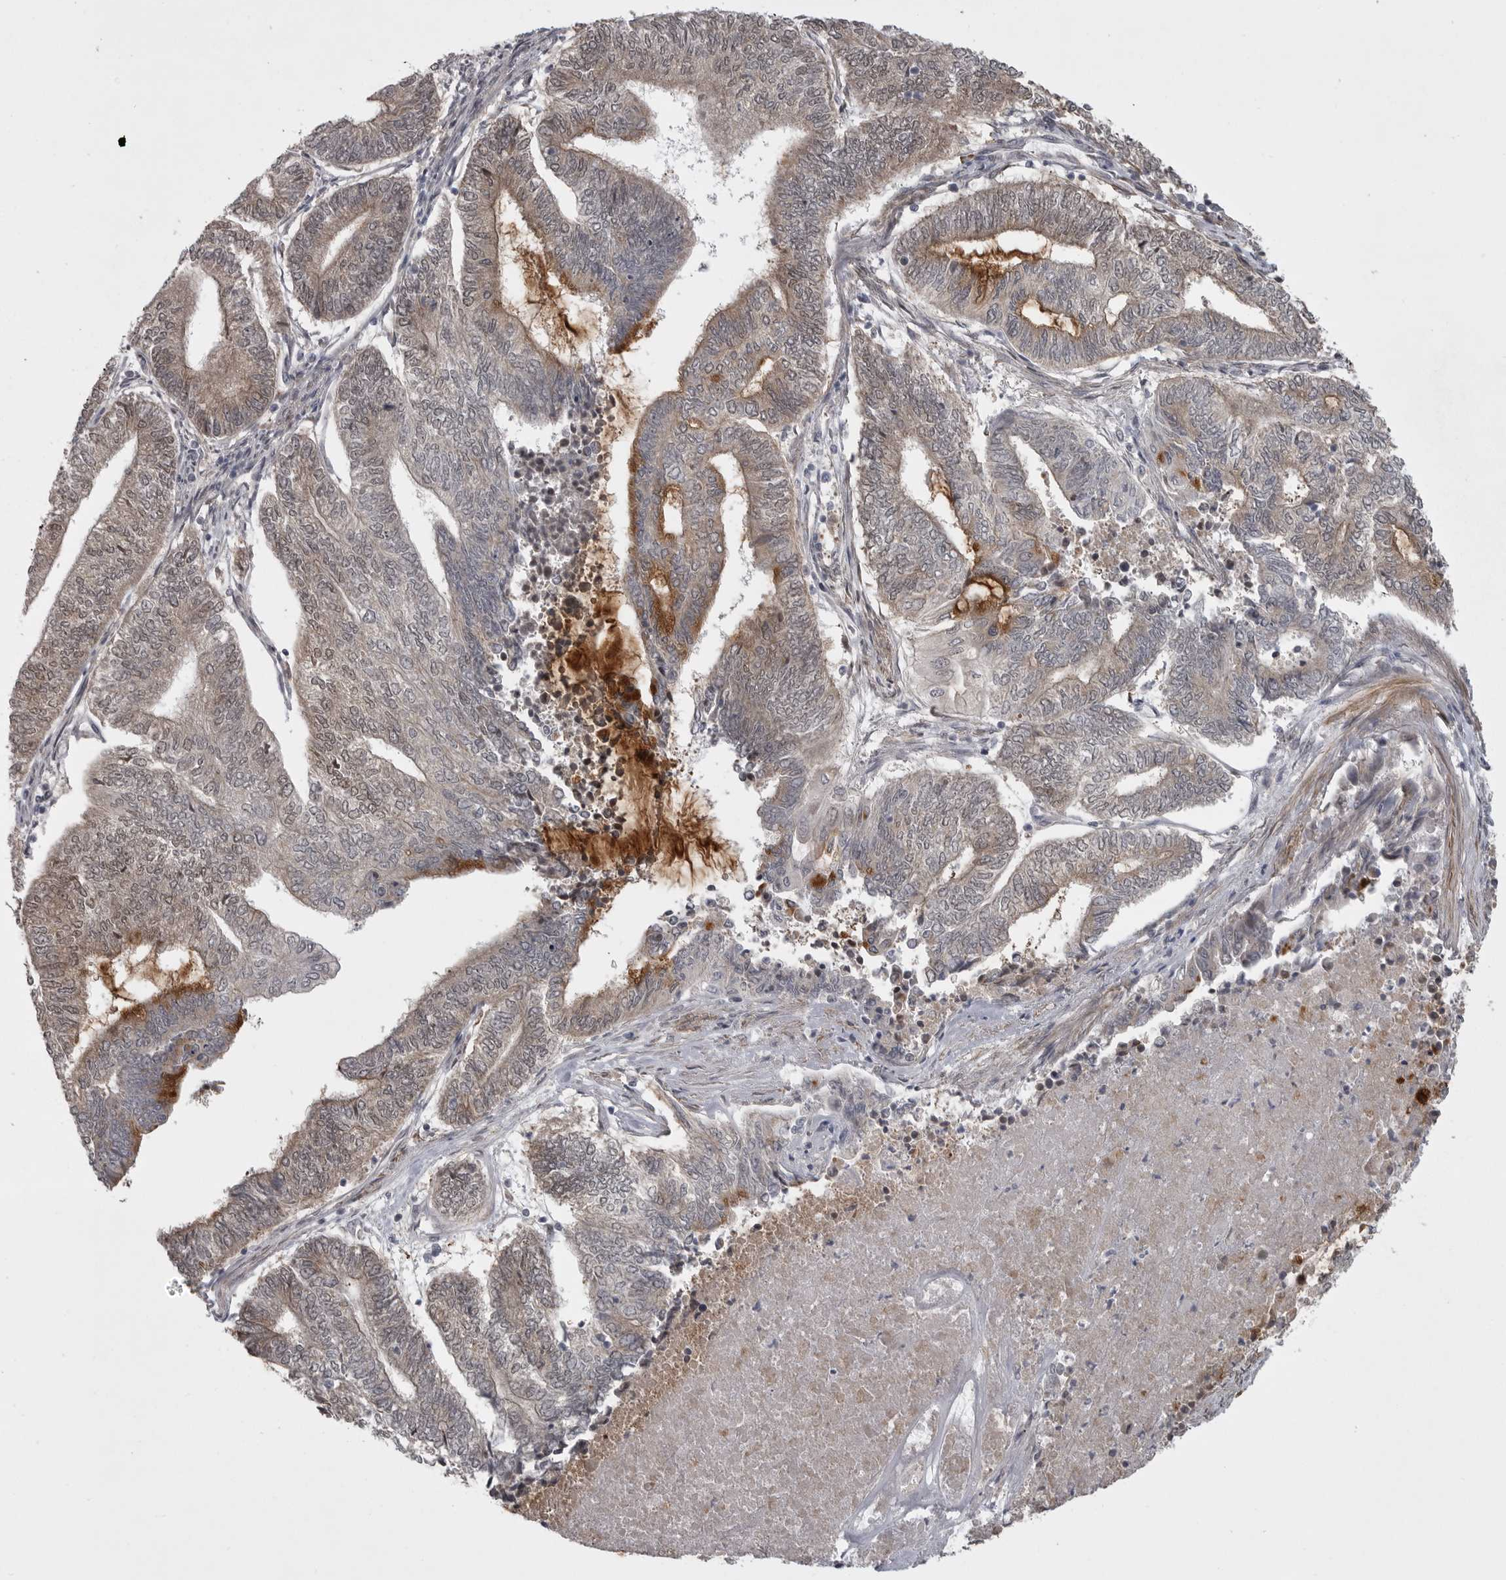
{"staining": {"intensity": "moderate", "quantity": "<25%", "location": "cytoplasmic/membranous,nuclear"}, "tissue": "endometrial cancer", "cell_type": "Tumor cells", "image_type": "cancer", "snomed": [{"axis": "morphology", "description": "Adenocarcinoma, NOS"}, {"axis": "topography", "description": "Uterus"}, {"axis": "topography", "description": "Endometrium"}], "caption": "This is a micrograph of IHC staining of endometrial adenocarcinoma, which shows moderate positivity in the cytoplasmic/membranous and nuclear of tumor cells.", "gene": "PPP1R9A", "patient": {"sex": "female", "age": 70}}